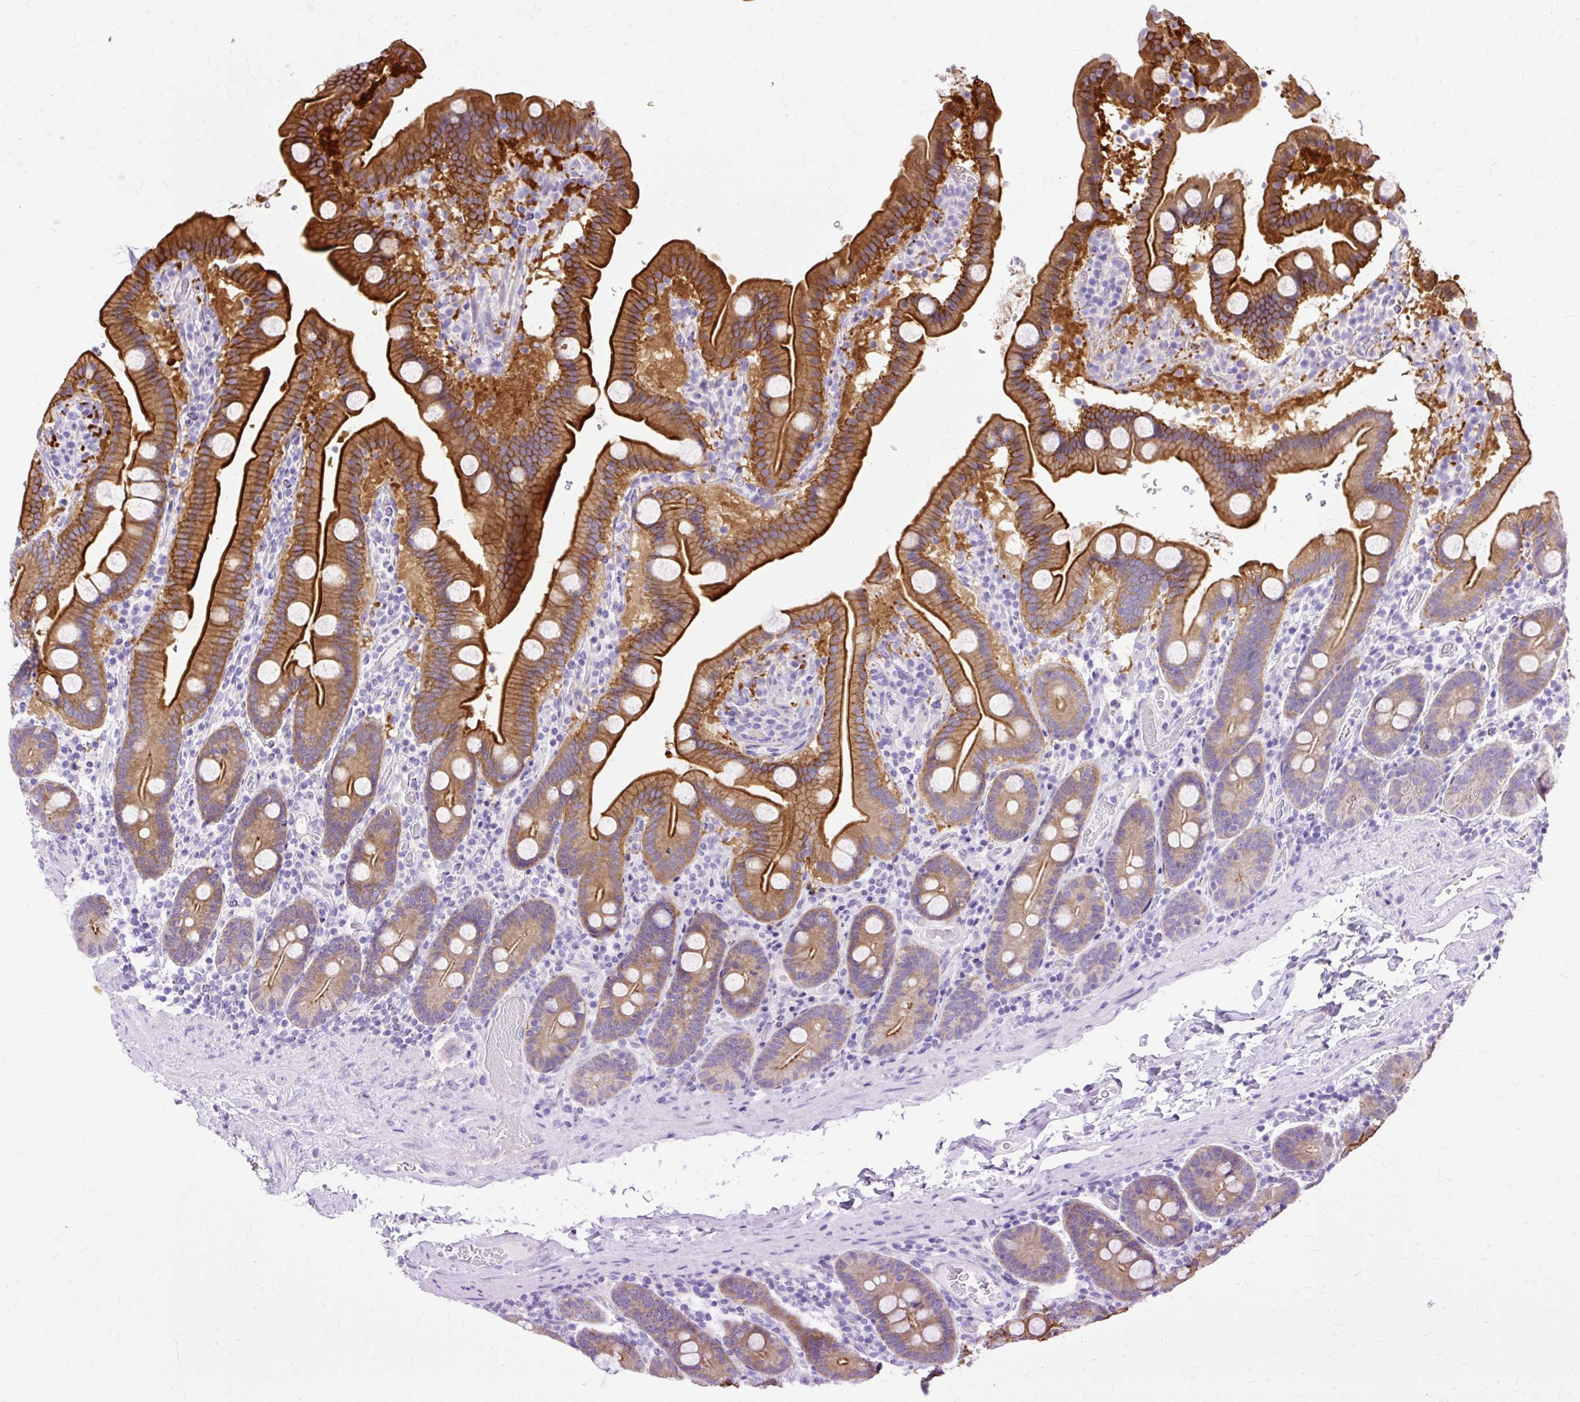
{"staining": {"intensity": "strong", "quantity": "25%-75%", "location": "cytoplasmic/membranous"}, "tissue": "duodenum", "cell_type": "Glandular cells", "image_type": "normal", "snomed": [{"axis": "morphology", "description": "Normal tissue, NOS"}, {"axis": "topography", "description": "Duodenum"}], "caption": "Benign duodenum displays strong cytoplasmic/membranous positivity in about 25%-75% of glandular cells, visualized by immunohistochemistry.", "gene": "MYO6", "patient": {"sex": "male", "age": 55}}